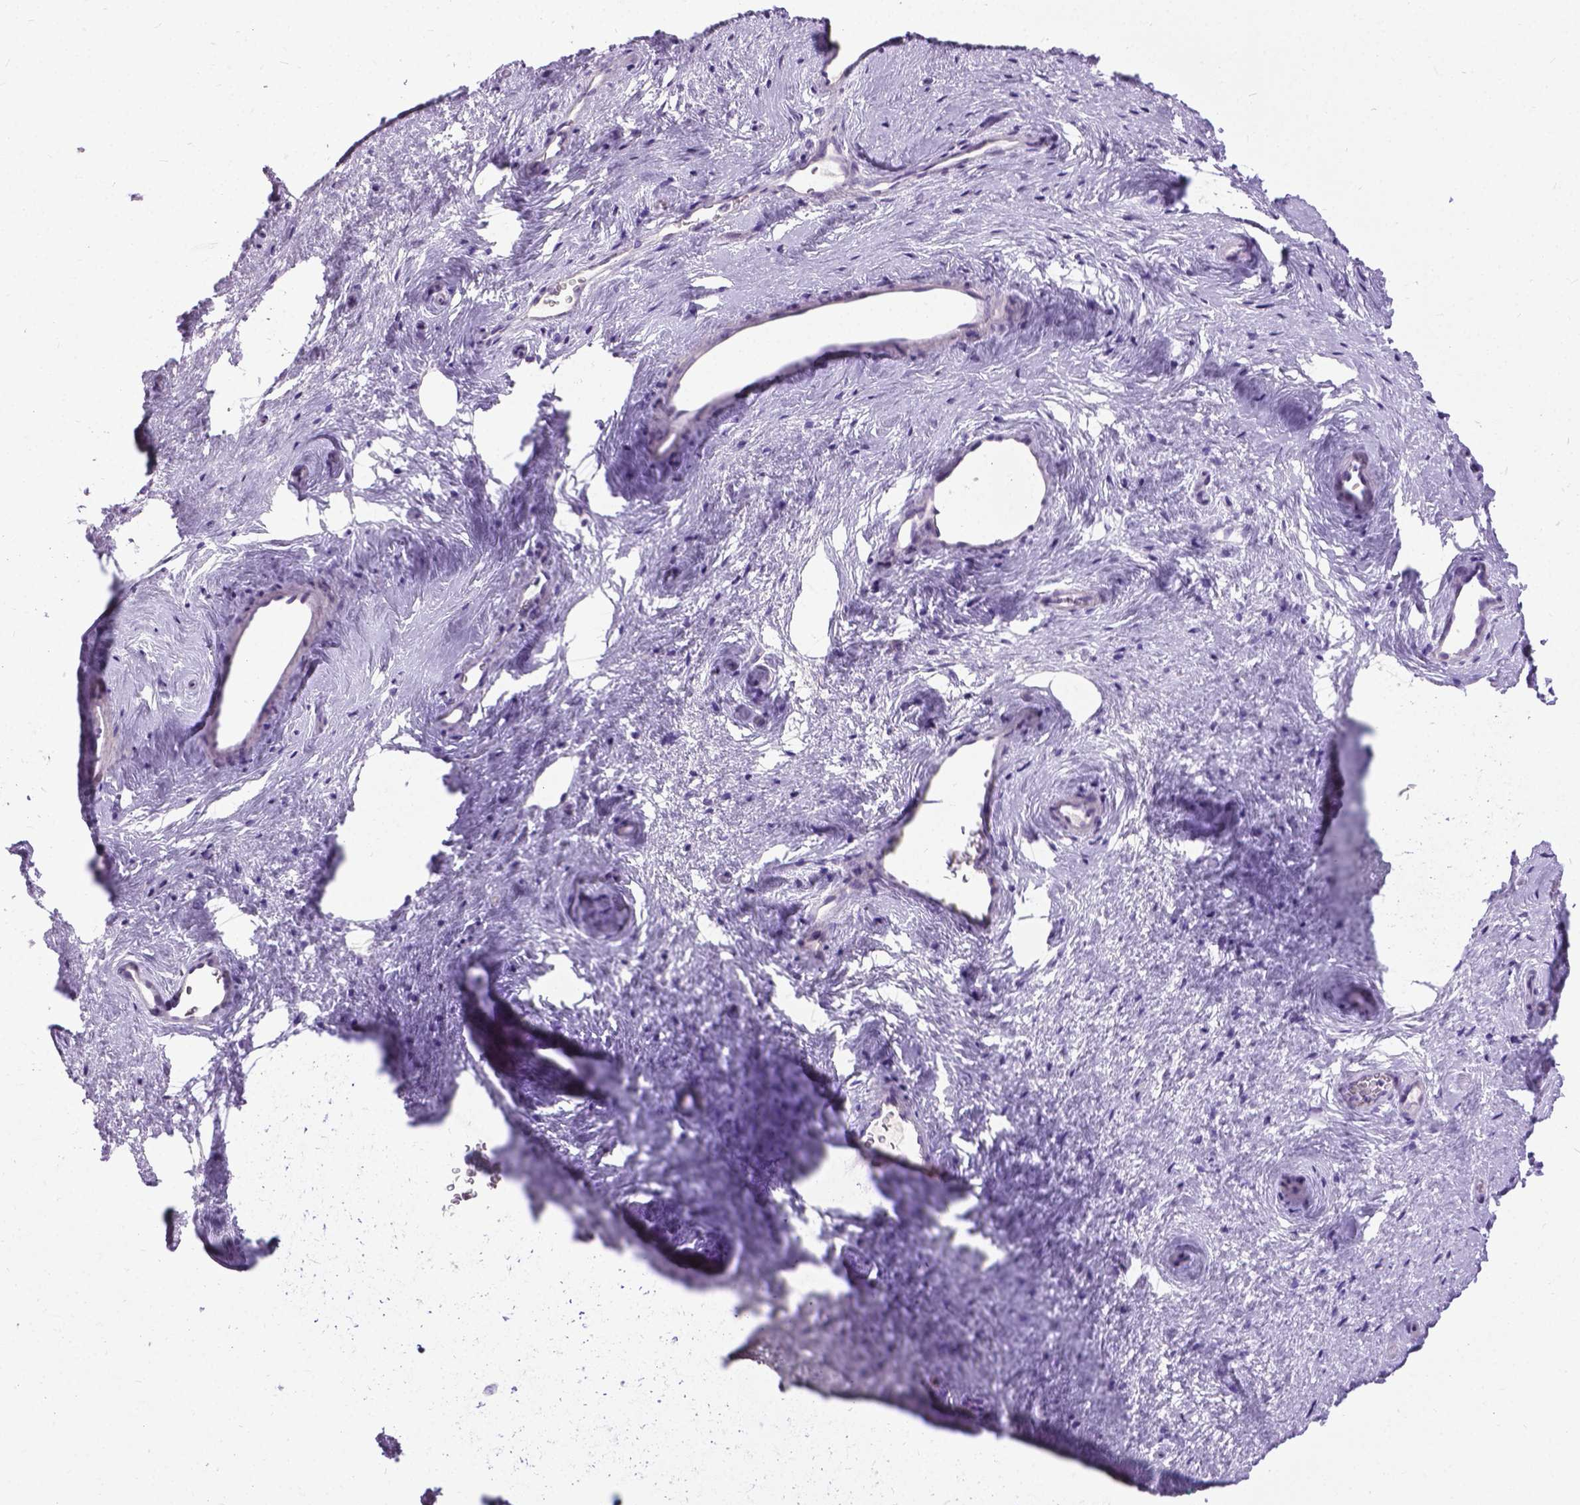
{"staining": {"intensity": "moderate", "quantity": "<25%", "location": "nuclear"}, "tissue": "vagina", "cell_type": "Squamous epithelial cells", "image_type": "normal", "snomed": [{"axis": "morphology", "description": "Normal tissue, NOS"}, {"axis": "topography", "description": "Vagina"}], "caption": "Normal vagina was stained to show a protein in brown. There is low levels of moderate nuclear staining in about <25% of squamous epithelial cells.", "gene": "PROB1", "patient": {"sex": "female", "age": 45}}